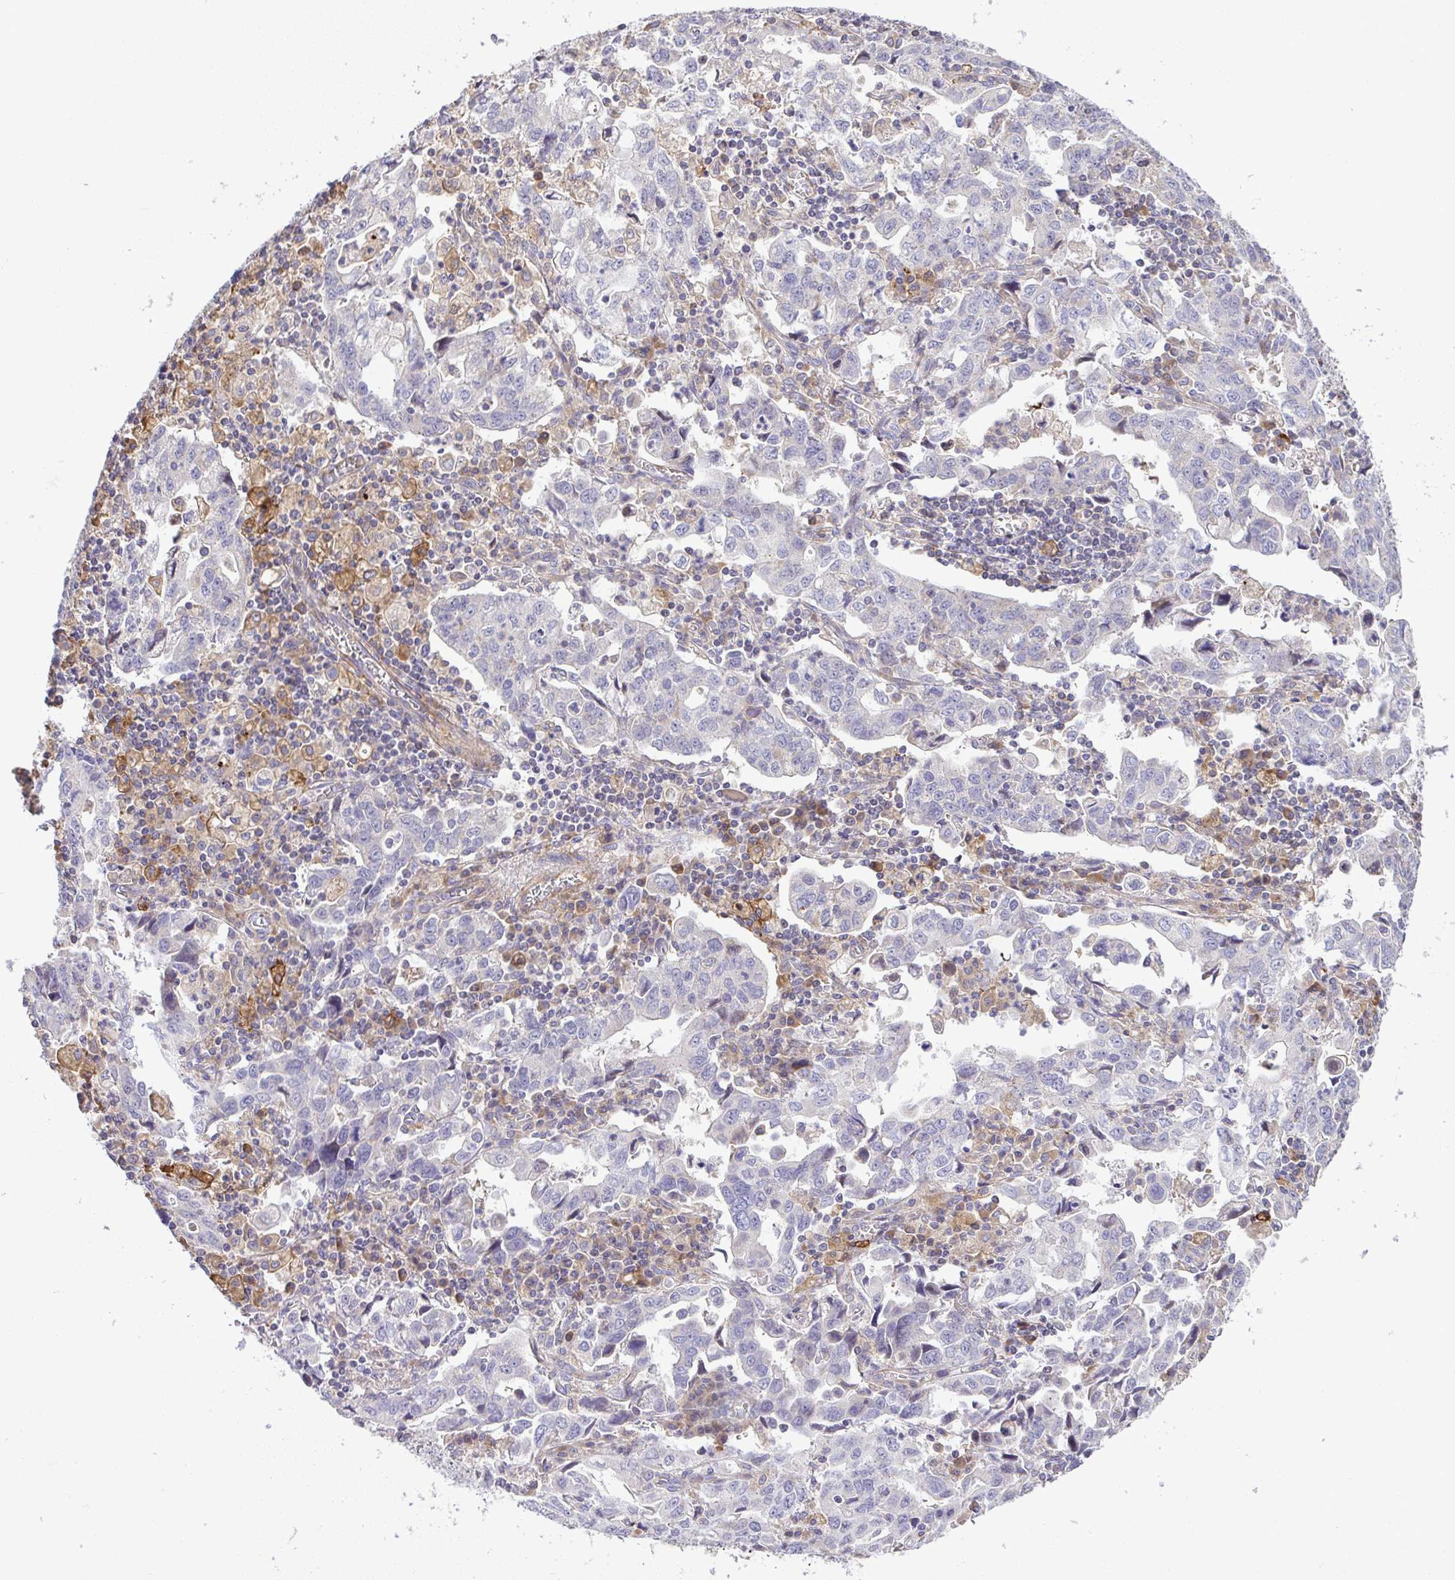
{"staining": {"intensity": "negative", "quantity": "none", "location": "none"}, "tissue": "stomach cancer", "cell_type": "Tumor cells", "image_type": "cancer", "snomed": [{"axis": "morphology", "description": "Adenocarcinoma, NOS"}, {"axis": "topography", "description": "Stomach, upper"}], "caption": "Immunohistochemistry photomicrograph of human adenocarcinoma (stomach) stained for a protein (brown), which exhibits no expression in tumor cells. (Stains: DAB immunohistochemistry with hematoxylin counter stain, Microscopy: brightfield microscopy at high magnification).", "gene": "GRID2", "patient": {"sex": "male", "age": 85}}